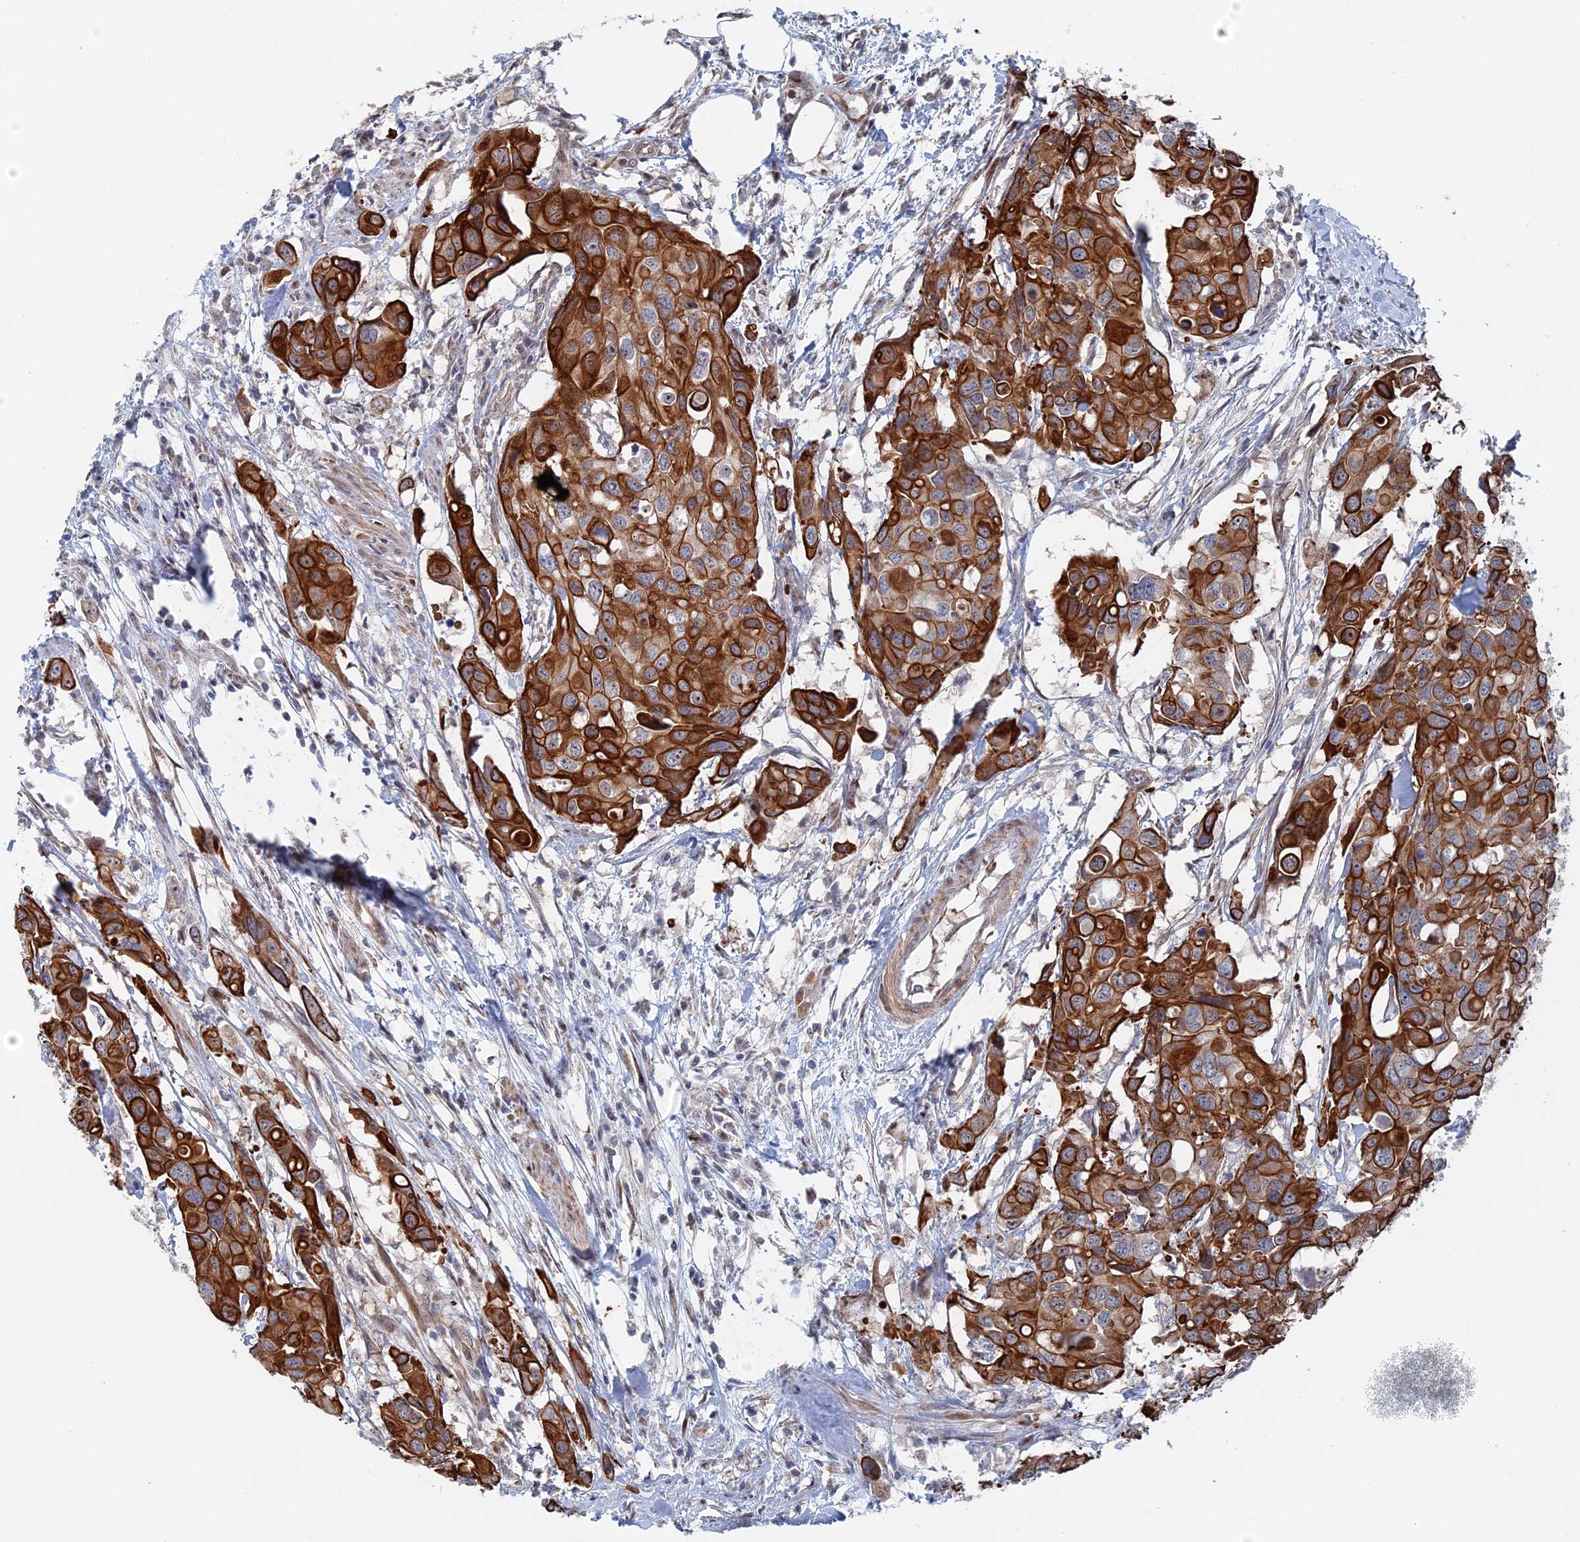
{"staining": {"intensity": "strong", "quantity": ">75%", "location": "cytoplasmic/membranous"}, "tissue": "colorectal cancer", "cell_type": "Tumor cells", "image_type": "cancer", "snomed": [{"axis": "morphology", "description": "Adenocarcinoma, NOS"}, {"axis": "topography", "description": "Colon"}], "caption": "Colorectal cancer (adenocarcinoma) tissue reveals strong cytoplasmic/membranous positivity in approximately >75% of tumor cells, visualized by immunohistochemistry.", "gene": "IL7", "patient": {"sex": "male", "age": 77}}